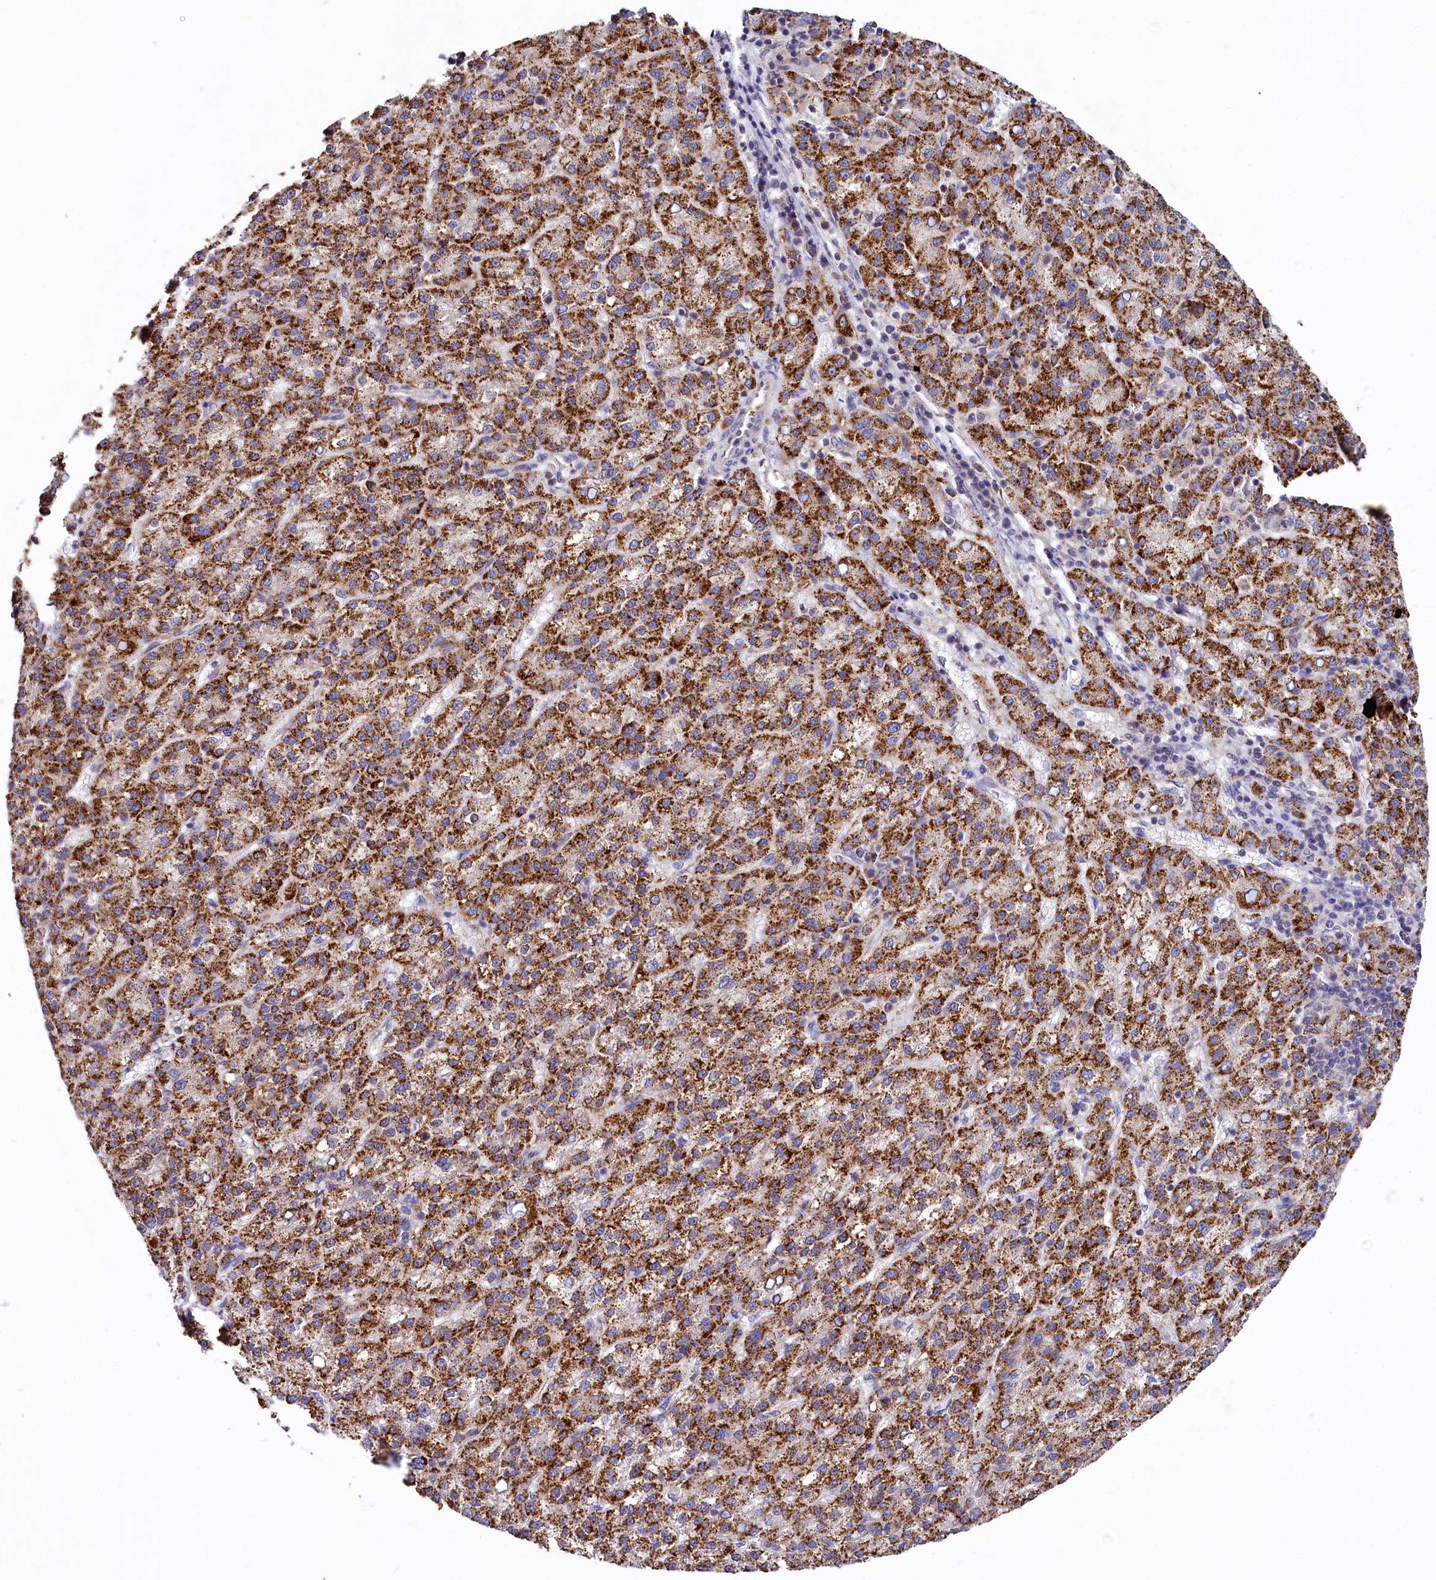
{"staining": {"intensity": "strong", "quantity": ">75%", "location": "cytoplasmic/membranous"}, "tissue": "liver cancer", "cell_type": "Tumor cells", "image_type": "cancer", "snomed": [{"axis": "morphology", "description": "Carcinoma, Hepatocellular, NOS"}, {"axis": "topography", "description": "Liver"}], "caption": "Immunohistochemical staining of liver cancer reveals high levels of strong cytoplasmic/membranous protein expression in about >75% of tumor cells.", "gene": "SPINK9", "patient": {"sex": "female", "age": 58}}